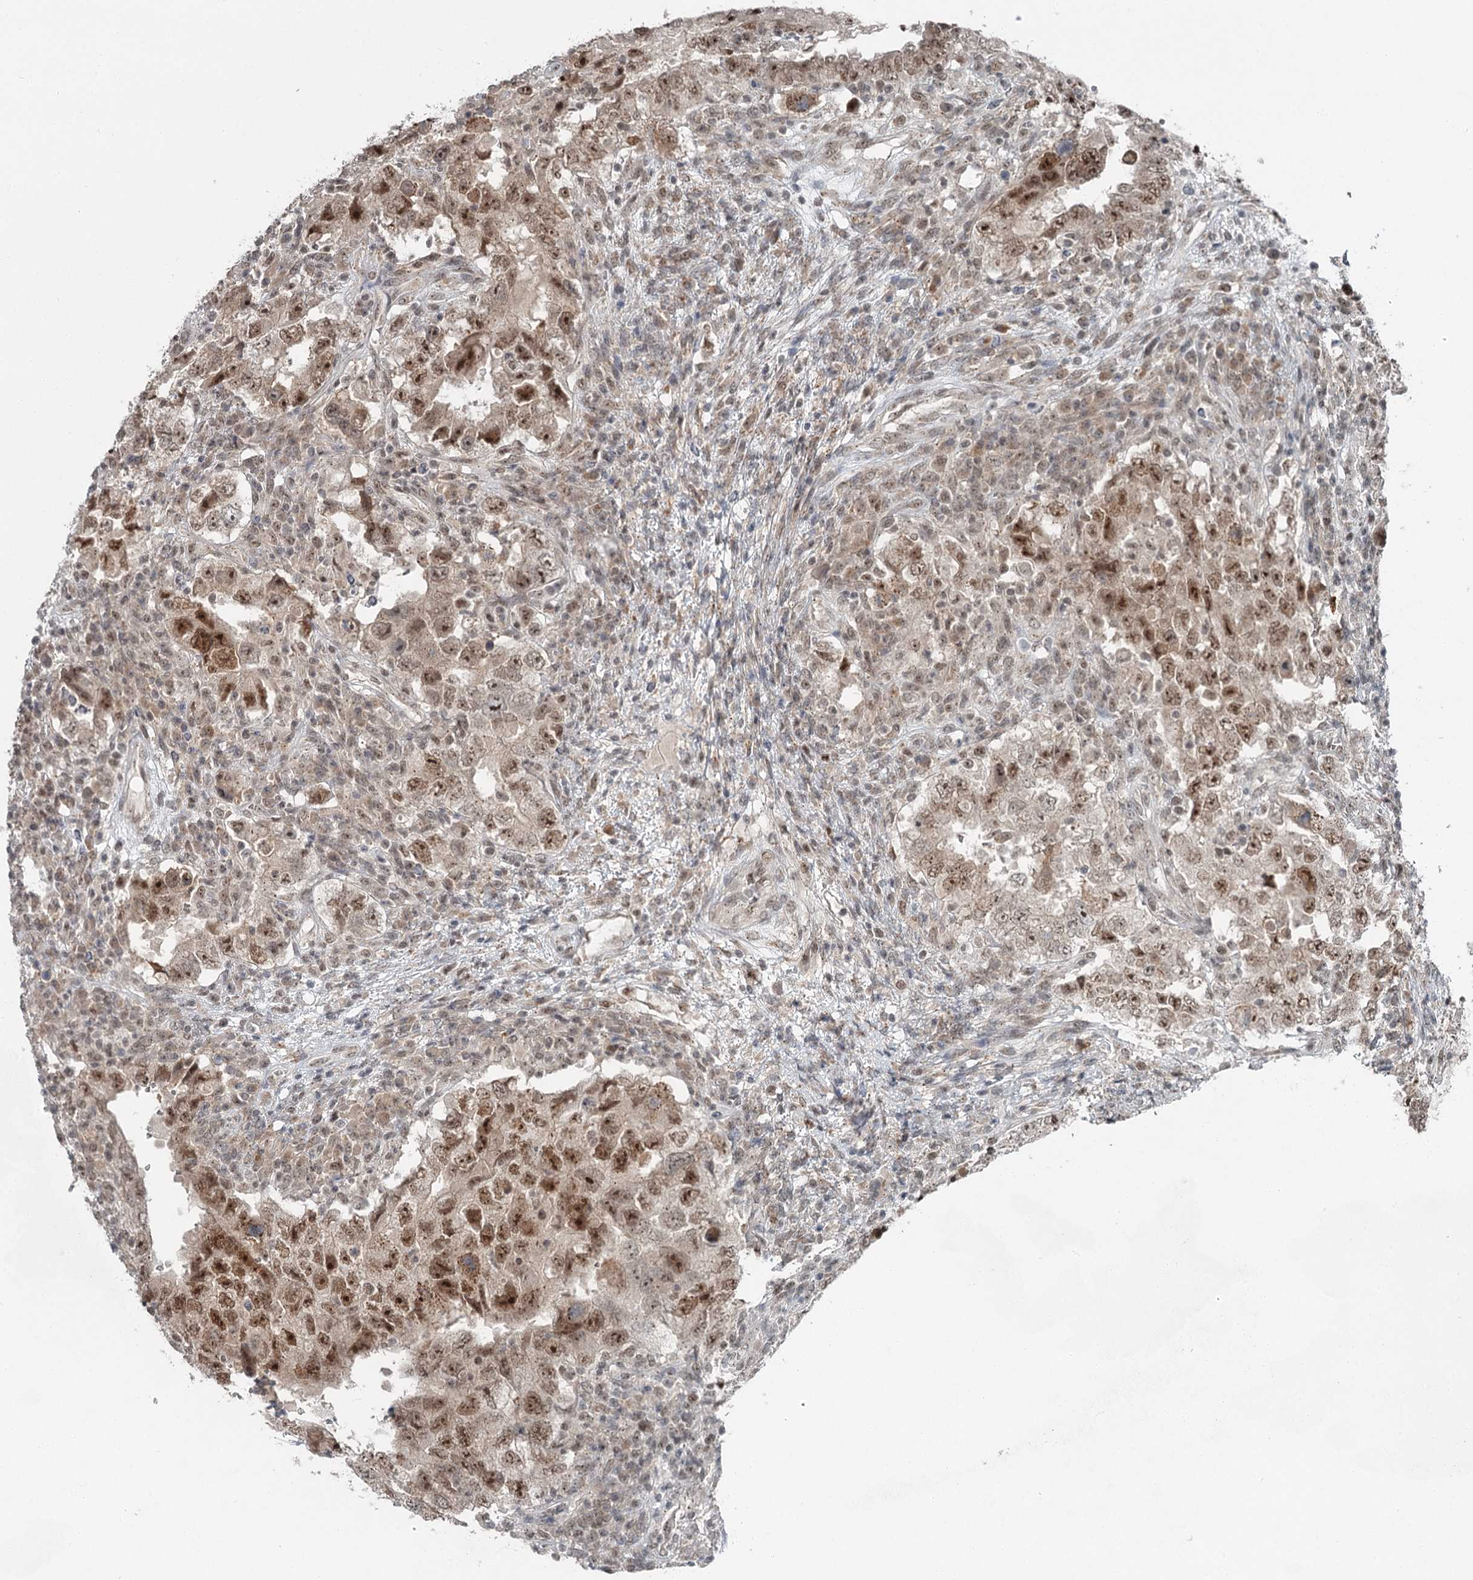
{"staining": {"intensity": "moderate", "quantity": ">75%", "location": "nuclear"}, "tissue": "testis cancer", "cell_type": "Tumor cells", "image_type": "cancer", "snomed": [{"axis": "morphology", "description": "Carcinoma, Embryonal, NOS"}, {"axis": "topography", "description": "Testis"}], "caption": "Approximately >75% of tumor cells in human testis cancer (embryonal carcinoma) show moderate nuclear protein expression as visualized by brown immunohistochemical staining.", "gene": "EXOSC1", "patient": {"sex": "male", "age": 26}}